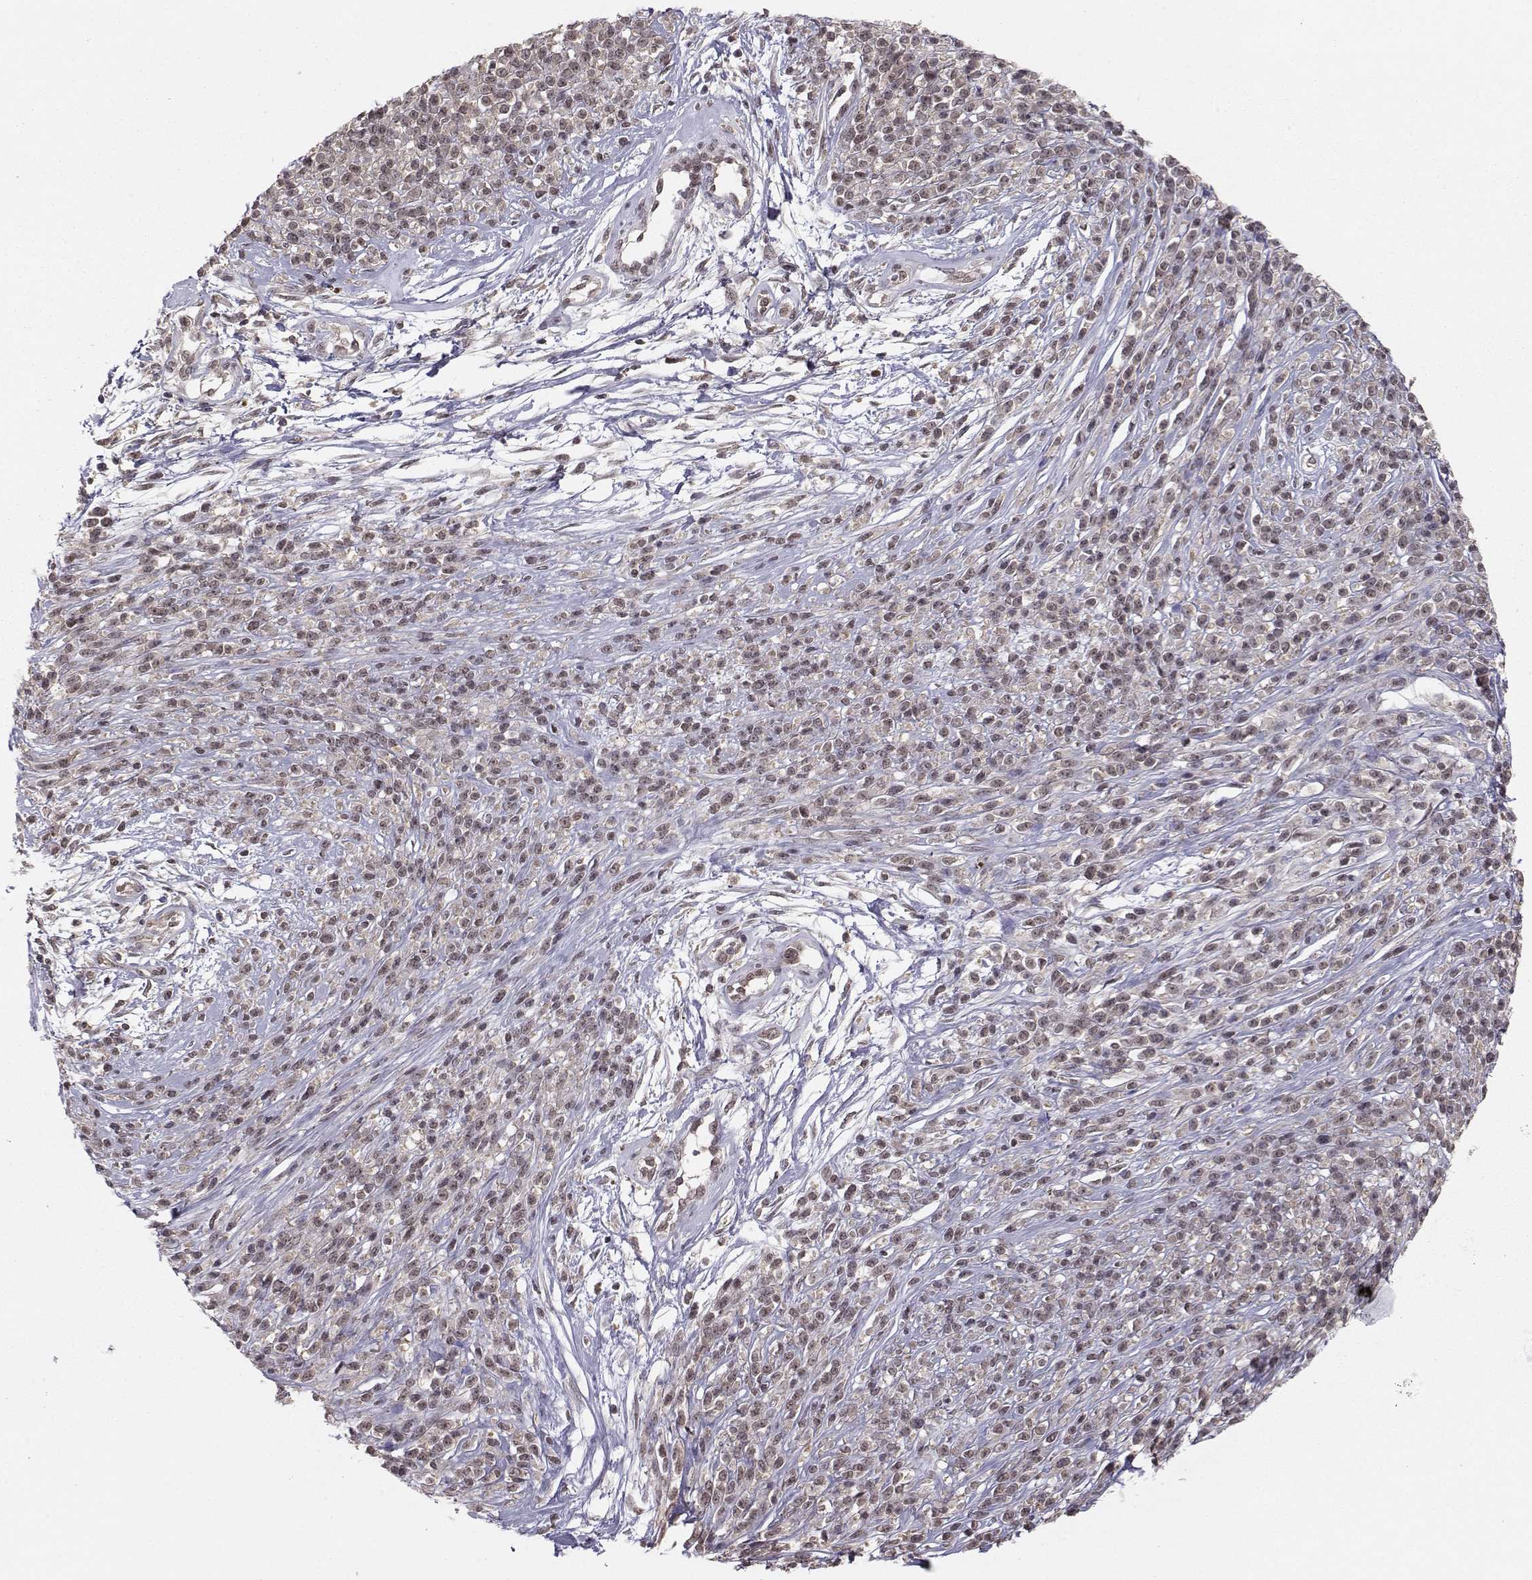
{"staining": {"intensity": "negative", "quantity": "none", "location": "none"}, "tissue": "melanoma", "cell_type": "Tumor cells", "image_type": "cancer", "snomed": [{"axis": "morphology", "description": "Malignant melanoma, NOS"}, {"axis": "topography", "description": "Skin"}, {"axis": "topography", "description": "Skin of trunk"}], "caption": "DAB (3,3'-diaminobenzidine) immunohistochemical staining of human melanoma shows no significant staining in tumor cells. (Stains: DAB (3,3'-diaminobenzidine) immunohistochemistry (IHC) with hematoxylin counter stain, Microscopy: brightfield microscopy at high magnification).", "gene": "KIF13B", "patient": {"sex": "male", "age": 74}}